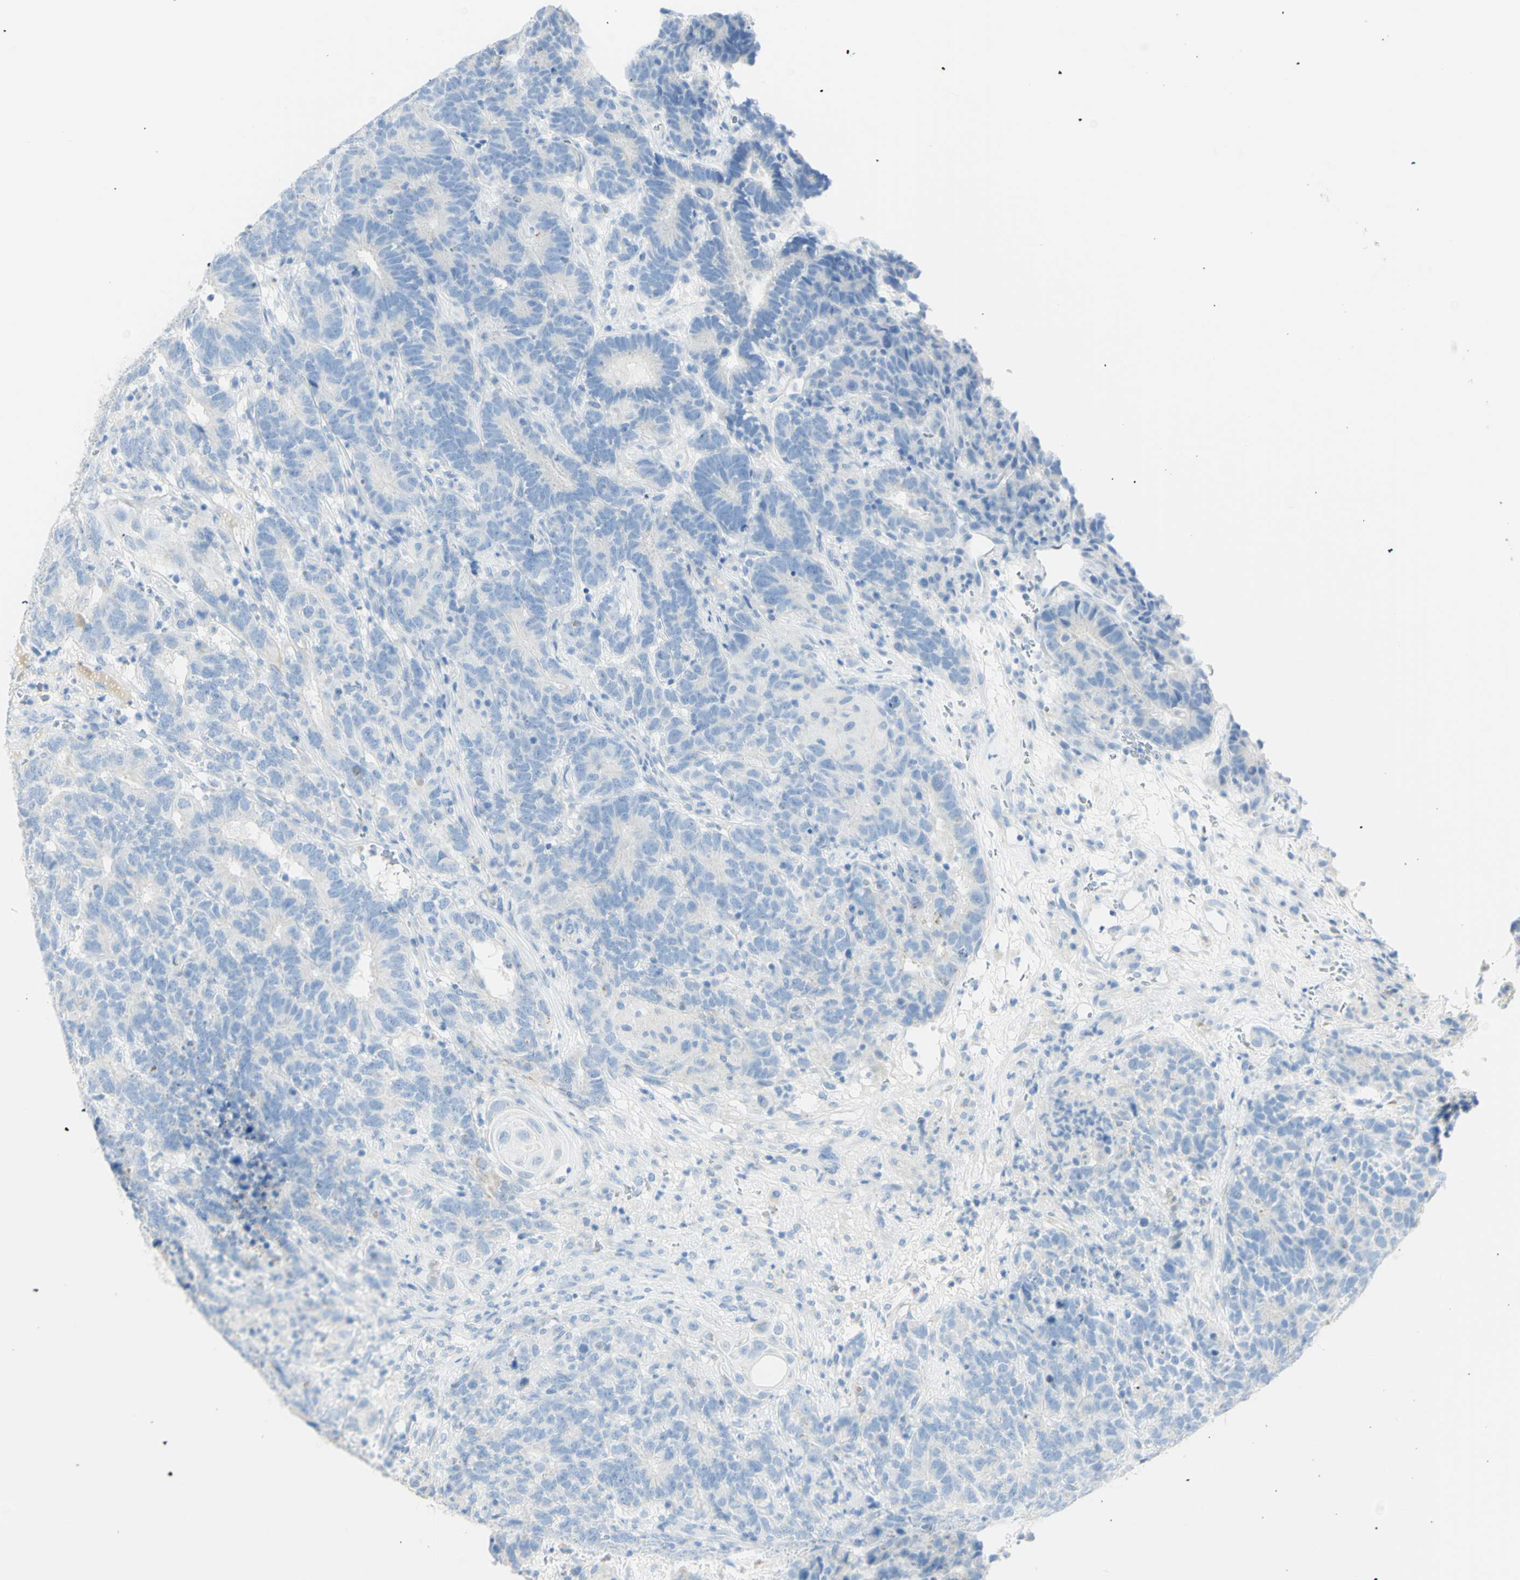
{"staining": {"intensity": "negative", "quantity": "none", "location": "none"}, "tissue": "testis cancer", "cell_type": "Tumor cells", "image_type": "cancer", "snomed": [{"axis": "morphology", "description": "Carcinoma, Embryonal, NOS"}, {"axis": "topography", "description": "Testis"}], "caption": "IHC of testis cancer (embryonal carcinoma) reveals no expression in tumor cells.", "gene": "LETM1", "patient": {"sex": "male", "age": 26}}